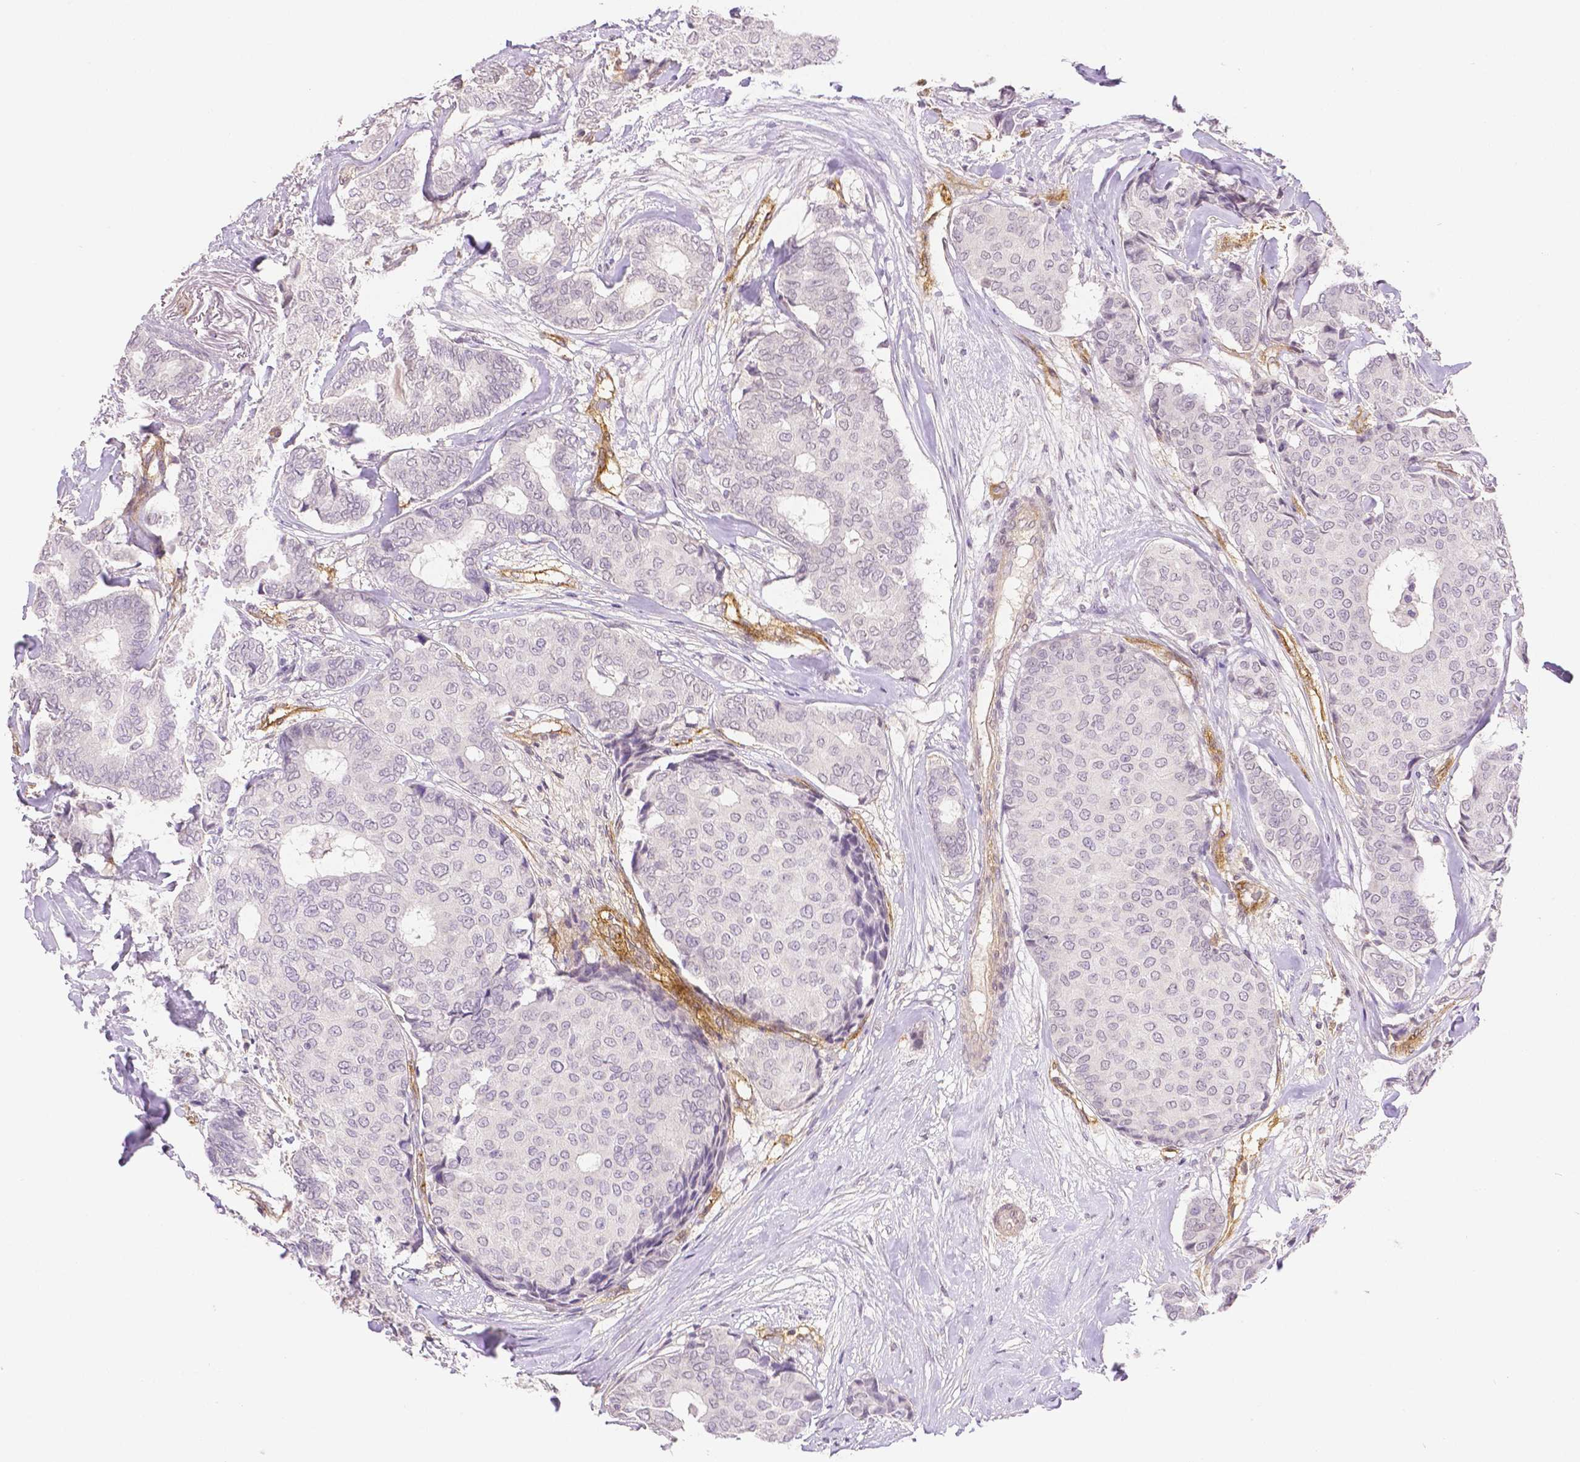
{"staining": {"intensity": "negative", "quantity": "none", "location": "none"}, "tissue": "breast cancer", "cell_type": "Tumor cells", "image_type": "cancer", "snomed": [{"axis": "morphology", "description": "Duct carcinoma"}, {"axis": "topography", "description": "Breast"}], "caption": "Immunohistochemistry image of neoplastic tissue: human breast cancer (infiltrating ductal carcinoma) stained with DAB reveals no significant protein expression in tumor cells. The staining was performed using DAB to visualize the protein expression in brown, while the nuclei were stained in blue with hematoxylin (Magnification: 20x).", "gene": "THY1", "patient": {"sex": "female", "age": 75}}